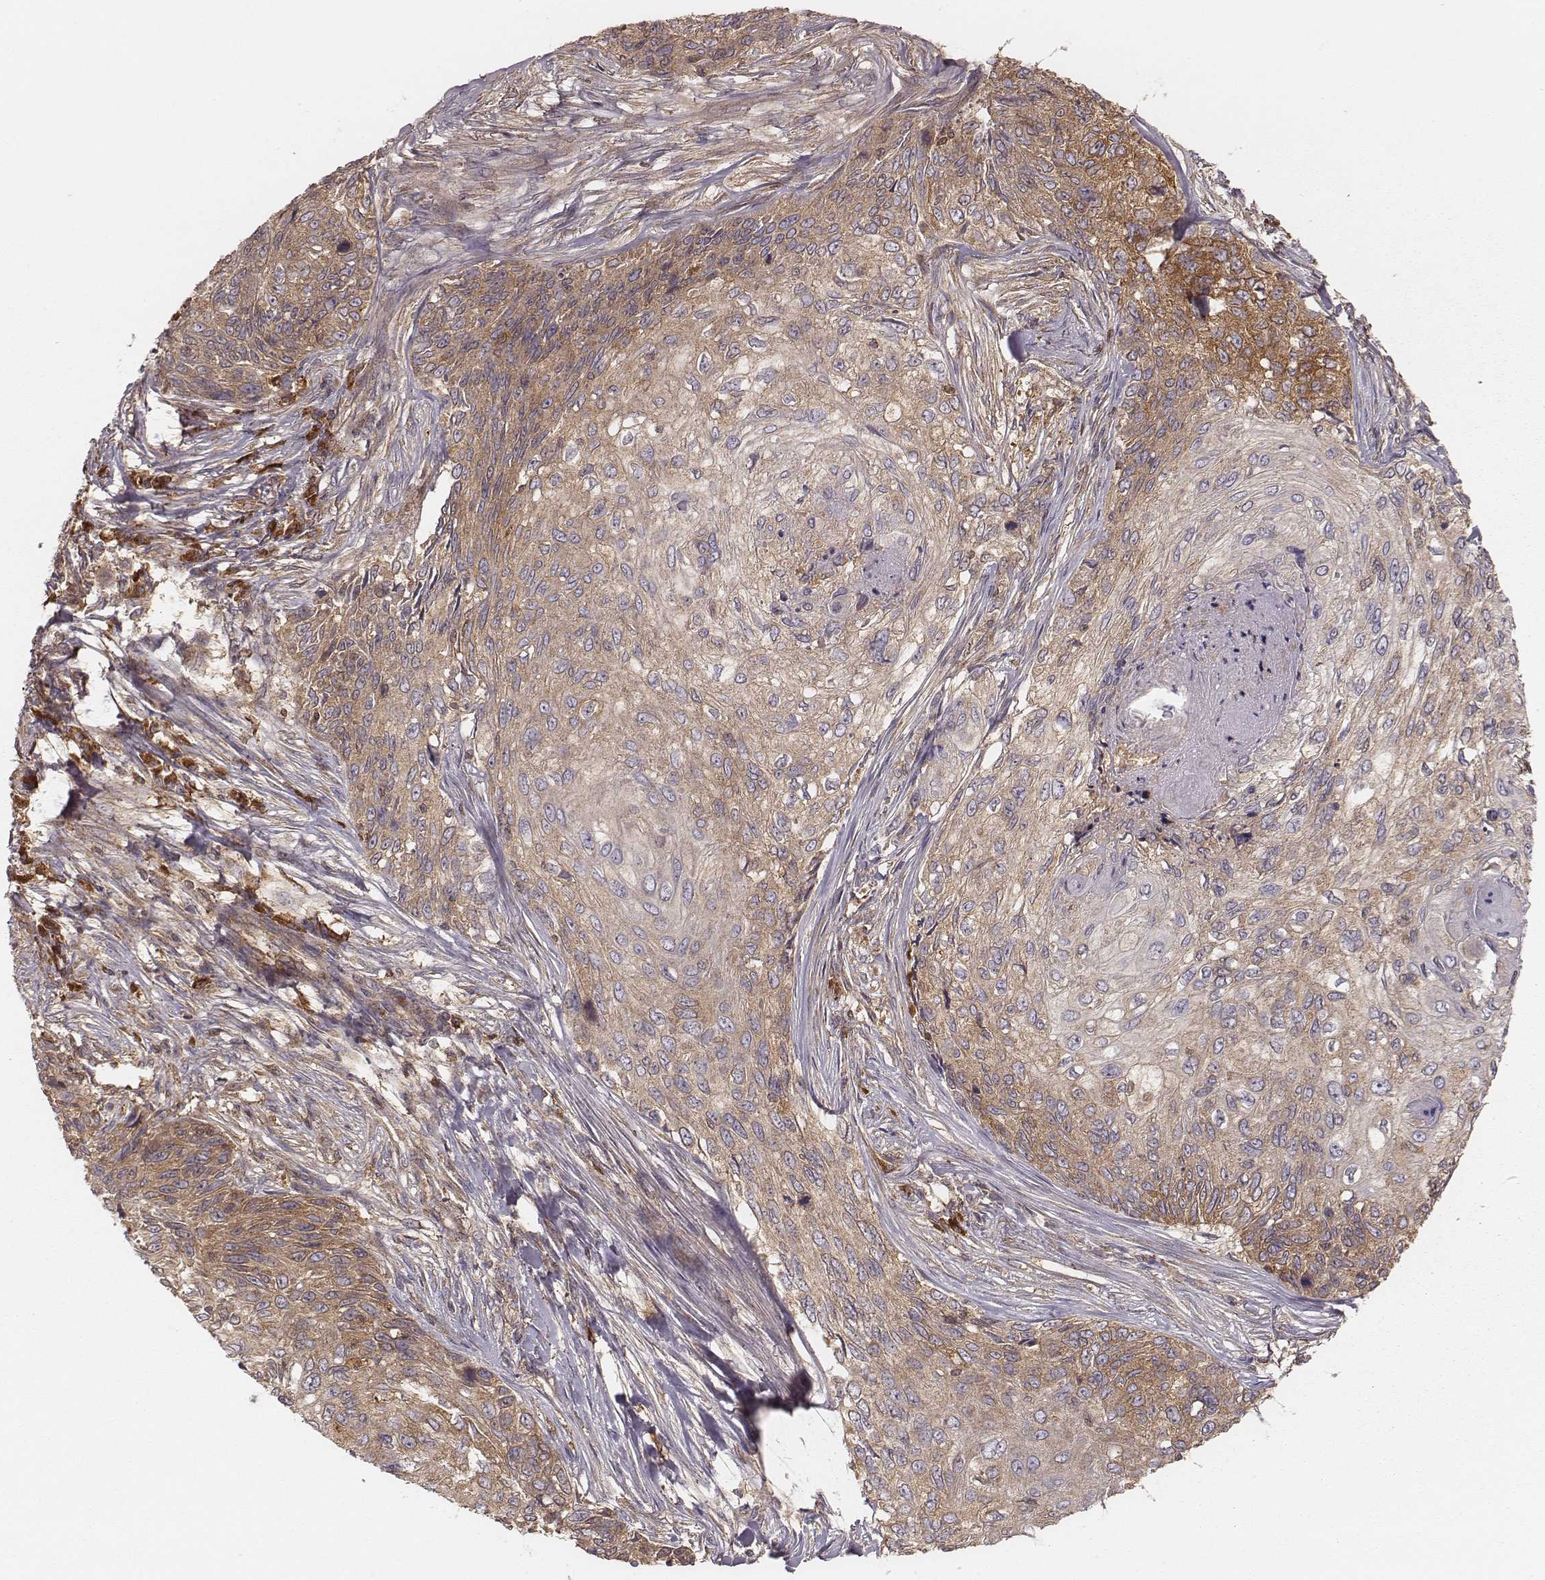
{"staining": {"intensity": "moderate", "quantity": "25%-75%", "location": "cytoplasmic/membranous"}, "tissue": "skin cancer", "cell_type": "Tumor cells", "image_type": "cancer", "snomed": [{"axis": "morphology", "description": "Squamous cell carcinoma, NOS"}, {"axis": "topography", "description": "Skin"}], "caption": "A histopathology image of human skin squamous cell carcinoma stained for a protein demonstrates moderate cytoplasmic/membranous brown staining in tumor cells.", "gene": "CARS1", "patient": {"sex": "male", "age": 92}}